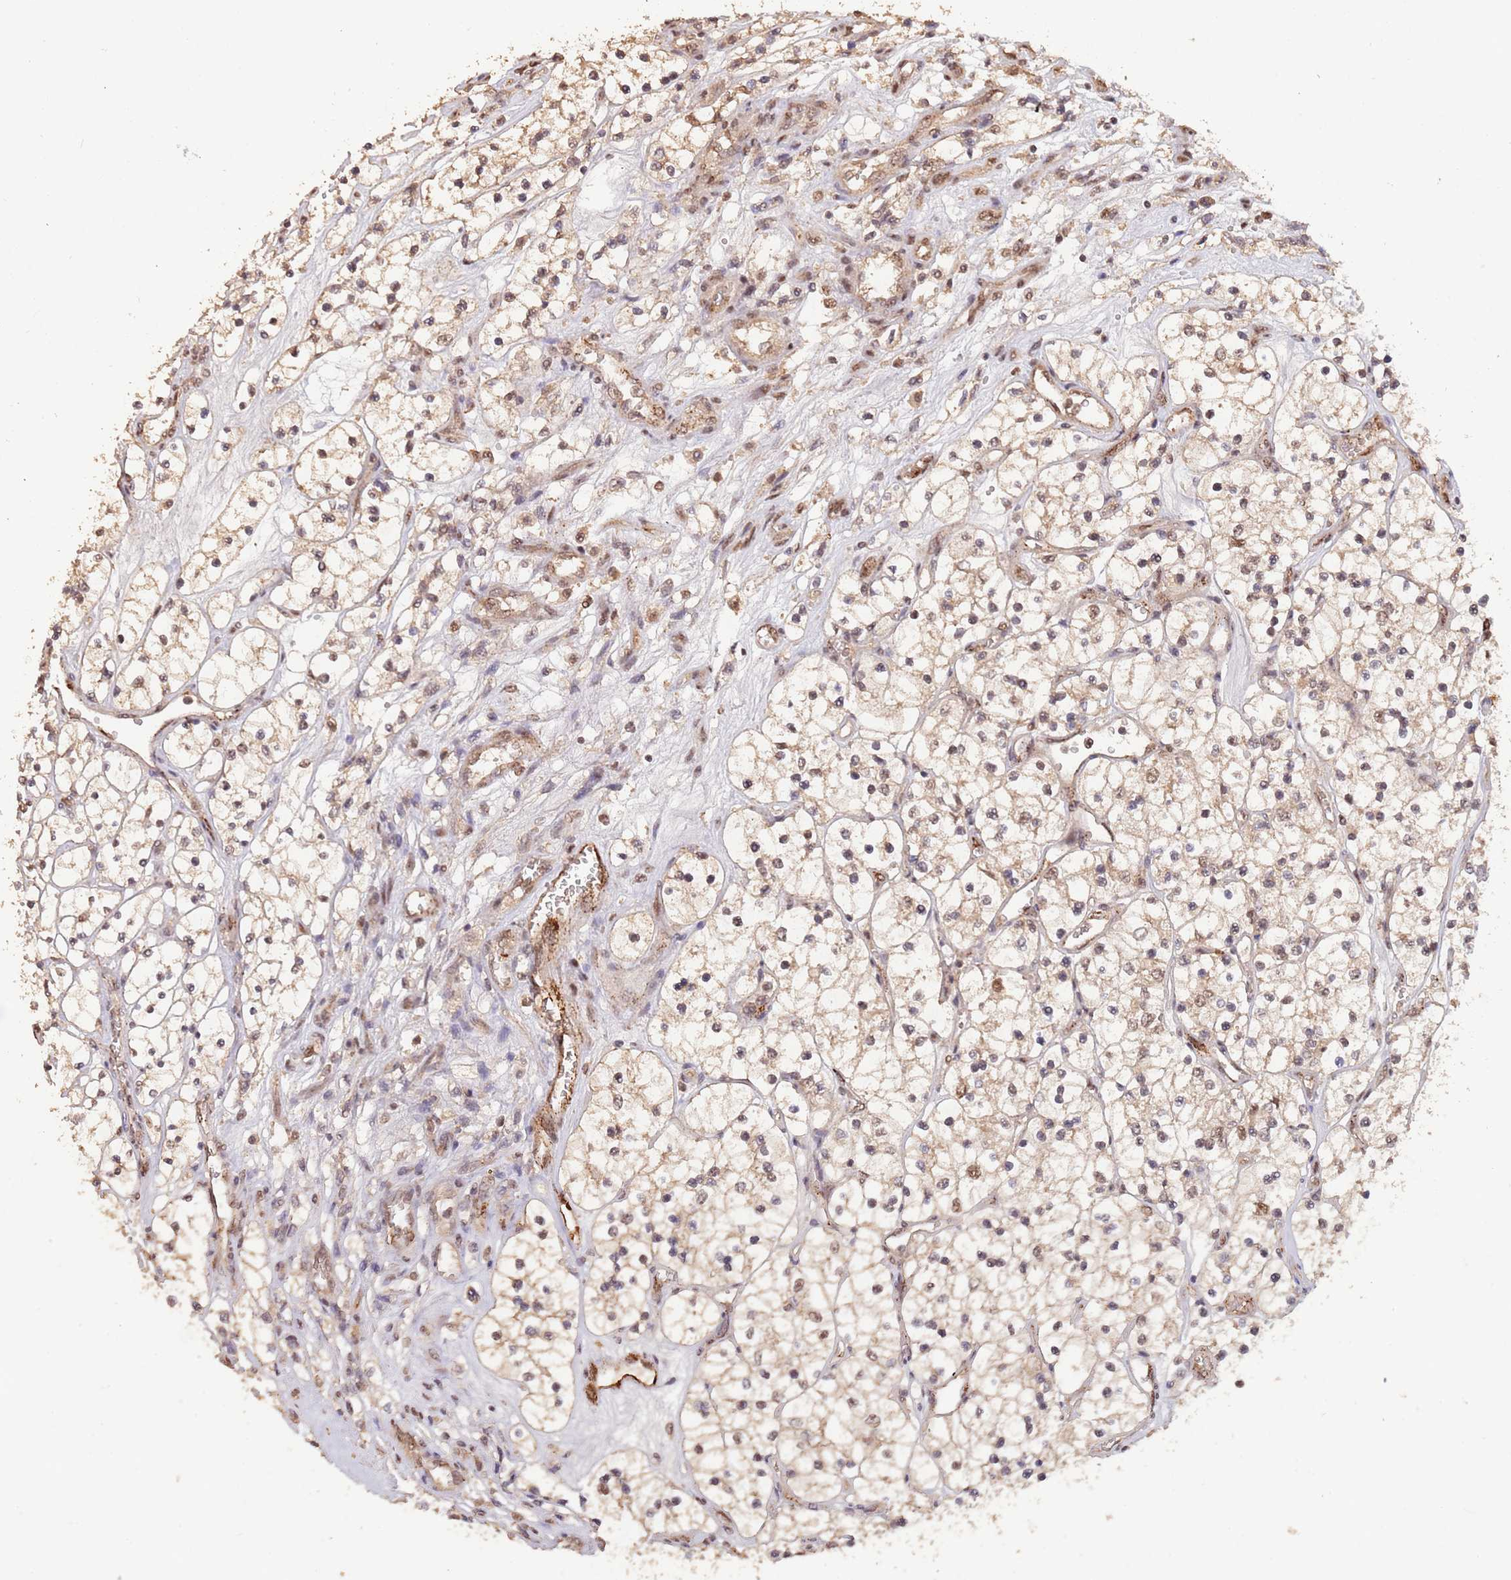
{"staining": {"intensity": "weak", "quantity": "25%-75%", "location": "cytoplasmic/membranous,nuclear"}, "tissue": "renal cancer", "cell_type": "Tumor cells", "image_type": "cancer", "snomed": [{"axis": "morphology", "description": "Adenocarcinoma, NOS"}, {"axis": "topography", "description": "Kidney"}], "caption": "Brown immunohistochemical staining in adenocarcinoma (renal) reveals weak cytoplasmic/membranous and nuclear expression in about 25%-75% of tumor cells.", "gene": "RFXANK", "patient": {"sex": "female", "age": 69}}